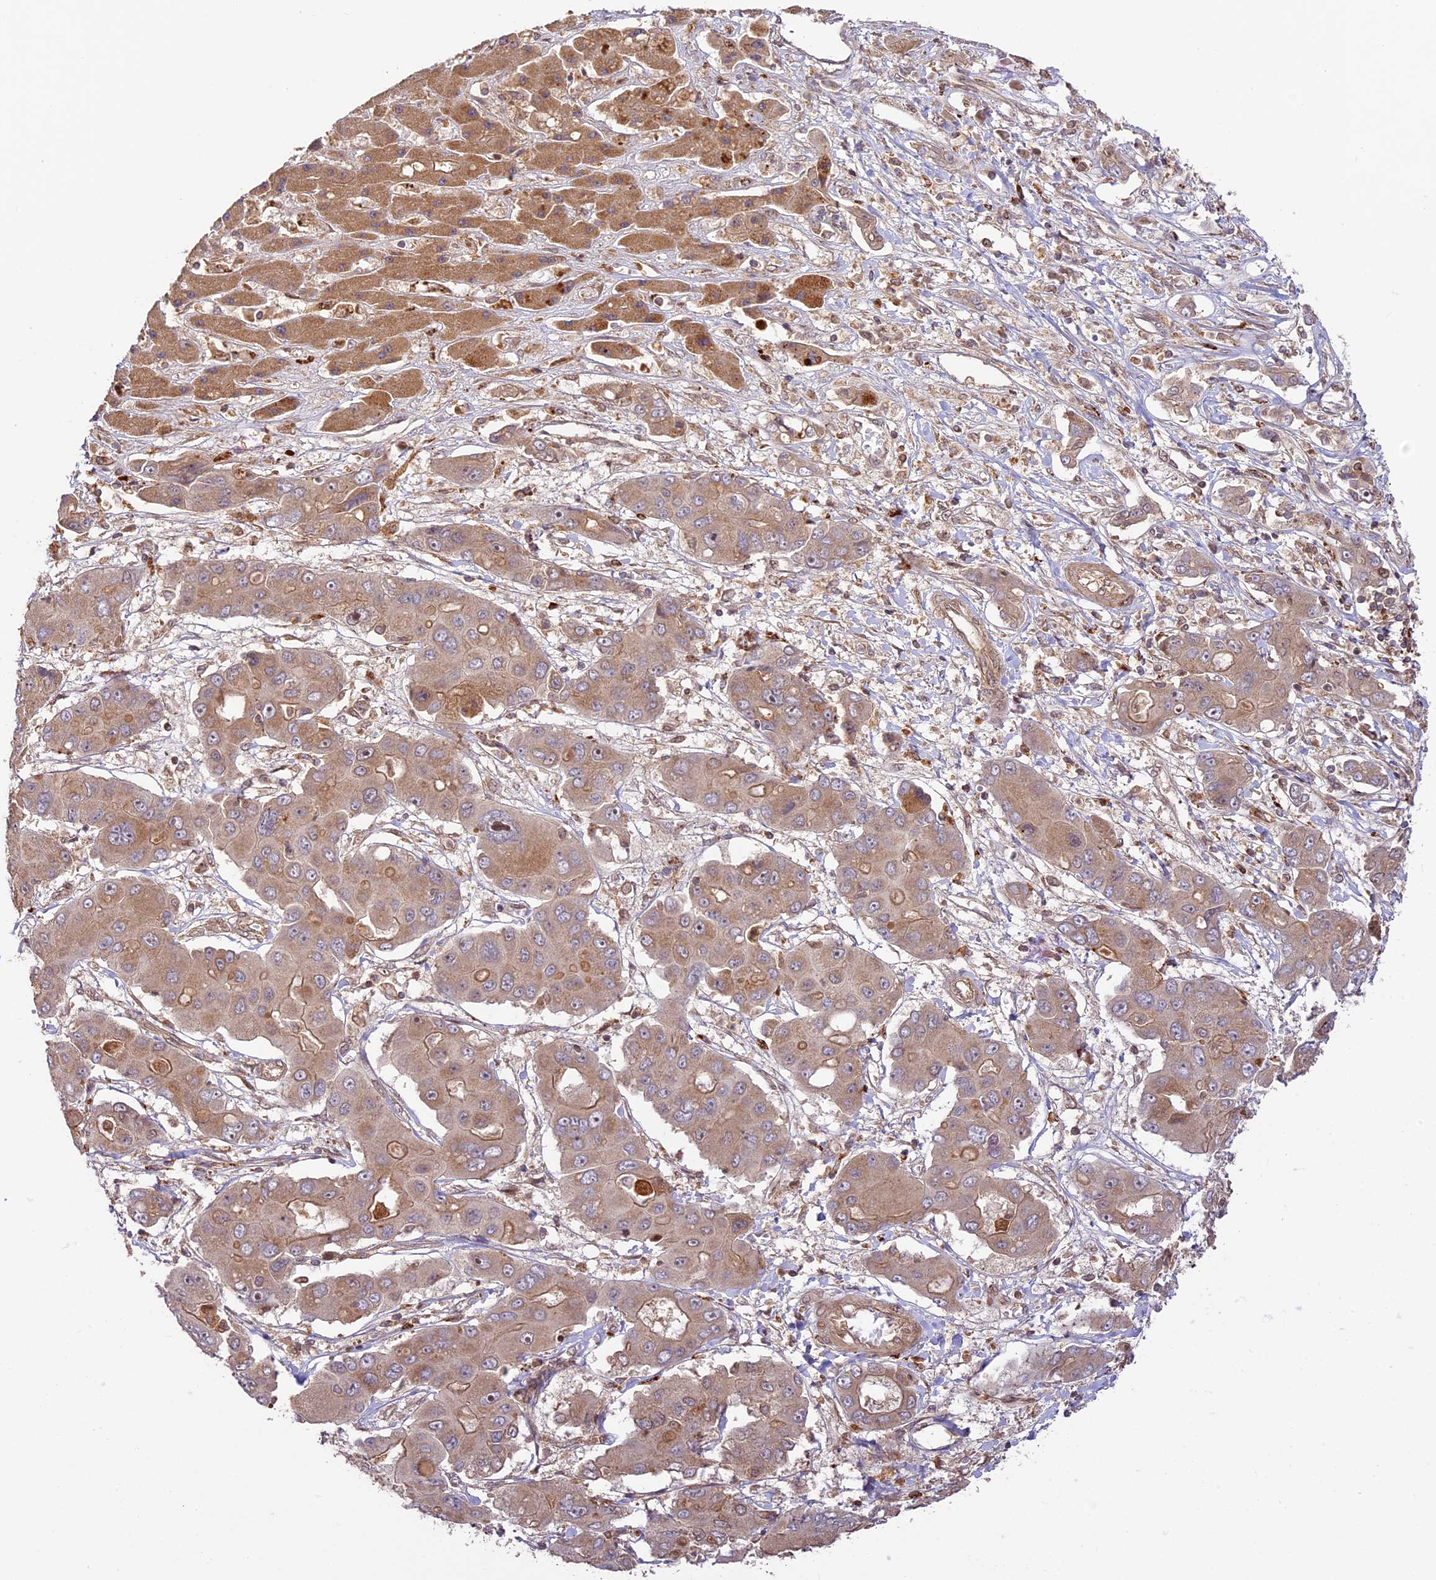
{"staining": {"intensity": "moderate", "quantity": "<25%", "location": "cytoplasmic/membranous"}, "tissue": "liver cancer", "cell_type": "Tumor cells", "image_type": "cancer", "snomed": [{"axis": "morphology", "description": "Cholangiocarcinoma"}, {"axis": "topography", "description": "Liver"}], "caption": "Liver cancer stained for a protein exhibits moderate cytoplasmic/membranous positivity in tumor cells. Nuclei are stained in blue.", "gene": "DGKH", "patient": {"sex": "male", "age": 67}}